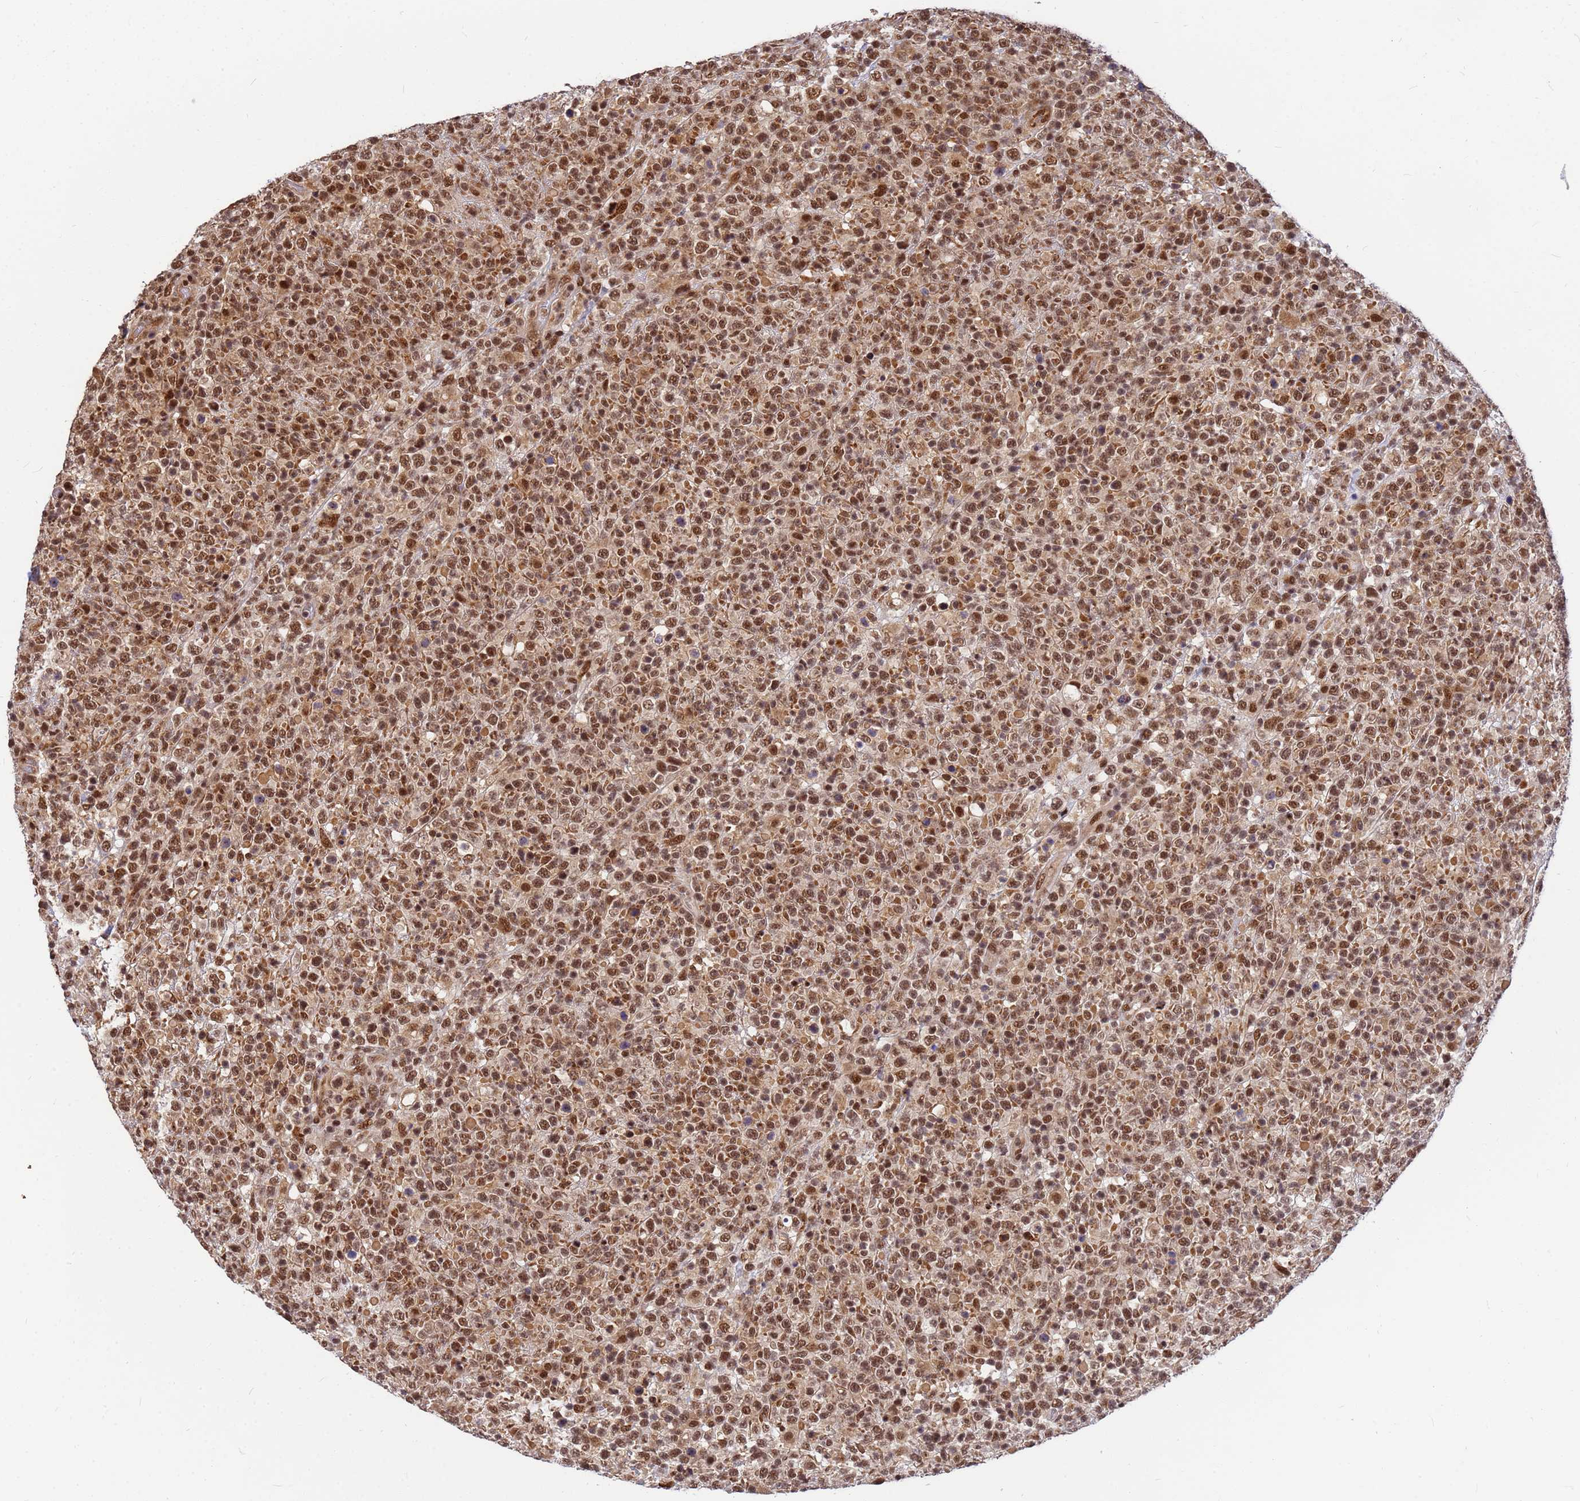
{"staining": {"intensity": "moderate", "quantity": ">75%", "location": "cytoplasmic/membranous,nuclear"}, "tissue": "lymphoma", "cell_type": "Tumor cells", "image_type": "cancer", "snomed": [{"axis": "morphology", "description": "Malignant lymphoma, non-Hodgkin's type, High grade"}, {"axis": "topography", "description": "Colon"}], "caption": "IHC photomicrograph of neoplastic tissue: human high-grade malignant lymphoma, non-Hodgkin's type stained using IHC shows medium levels of moderate protein expression localized specifically in the cytoplasmic/membranous and nuclear of tumor cells, appearing as a cytoplasmic/membranous and nuclear brown color.", "gene": "NCBP2", "patient": {"sex": "female", "age": 53}}